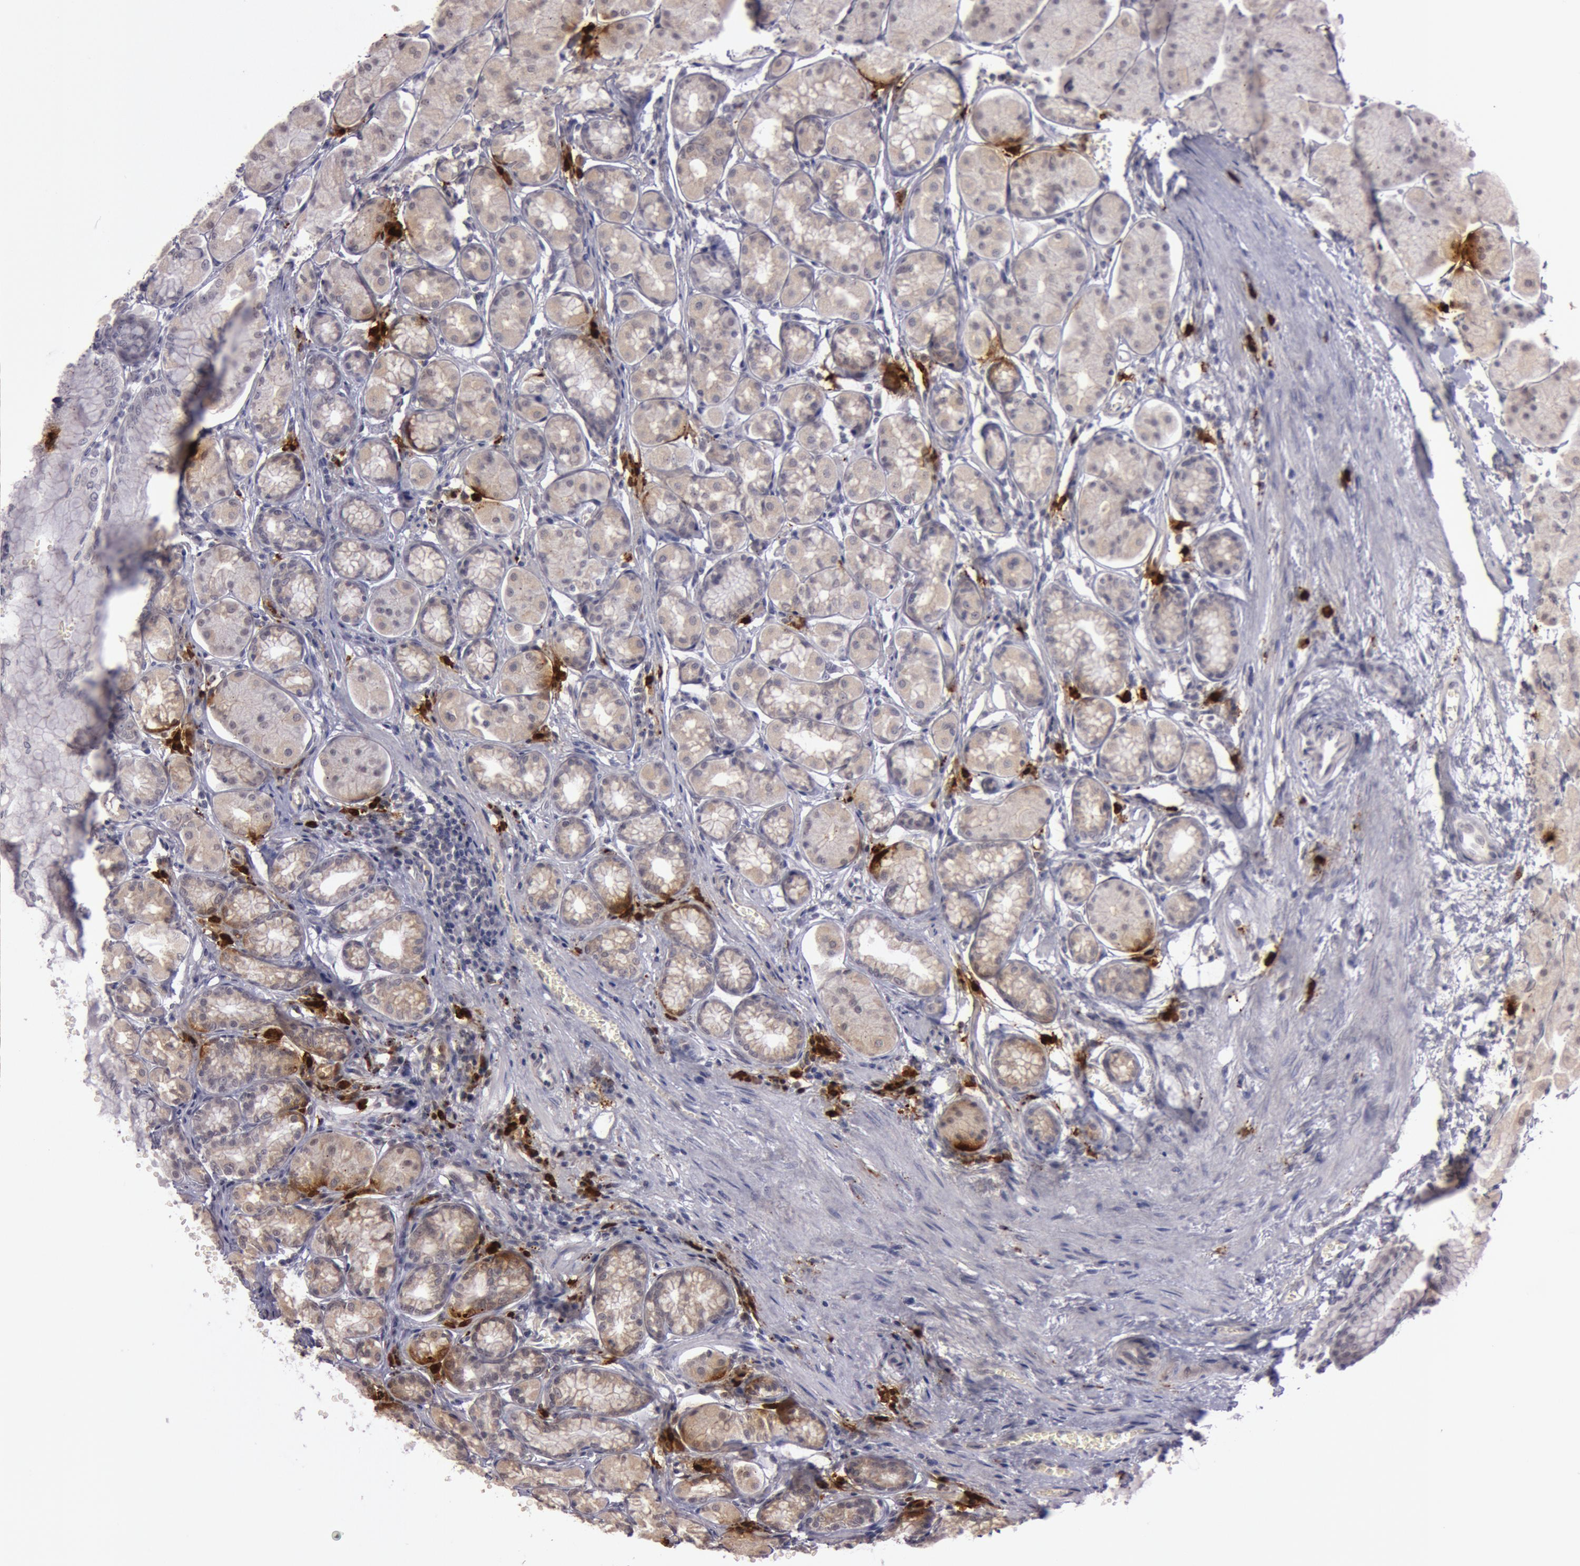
{"staining": {"intensity": "negative", "quantity": "none", "location": "none"}, "tissue": "stomach", "cell_type": "Glandular cells", "image_type": "normal", "snomed": [{"axis": "morphology", "description": "Normal tissue, NOS"}, {"axis": "topography", "description": "Stomach"}, {"axis": "topography", "description": "Stomach, lower"}], "caption": "IHC of unremarkable human stomach demonstrates no expression in glandular cells.", "gene": "KDM6A", "patient": {"sex": "male", "age": 76}}